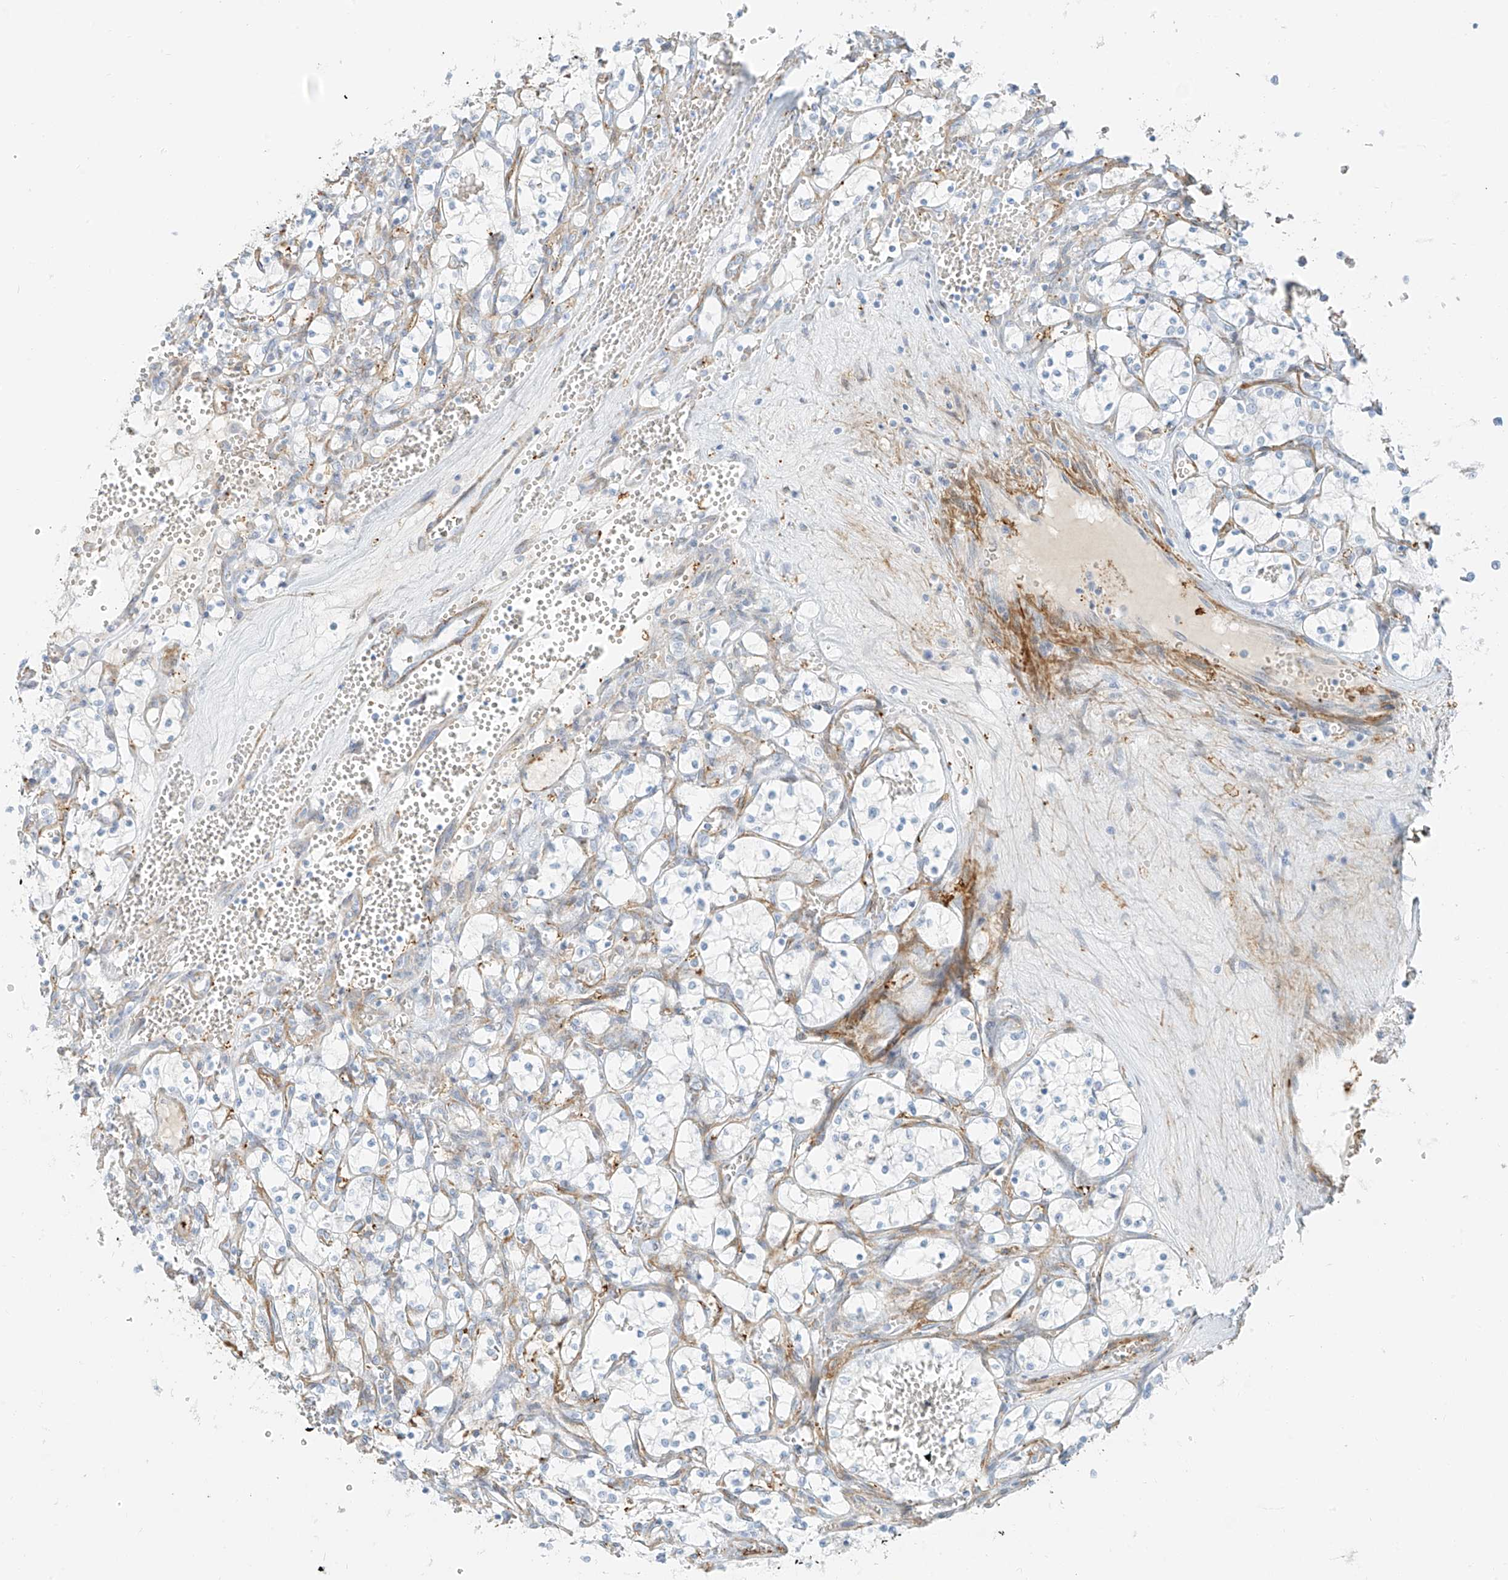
{"staining": {"intensity": "negative", "quantity": "none", "location": "none"}, "tissue": "renal cancer", "cell_type": "Tumor cells", "image_type": "cancer", "snomed": [{"axis": "morphology", "description": "Adenocarcinoma, NOS"}, {"axis": "topography", "description": "Kidney"}], "caption": "Immunohistochemistry (IHC) photomicrograph of adenocarcinoma (renal) stained for a protein (brown), which displays no positivity in tumor cells. Brightfield microscopy of immunohistochemistry stained with DAB (brown) and hematoxylin (blue), captured at high magnification.", "gene": "SMCP", "patient": {"sex": "female", "age": 69}}